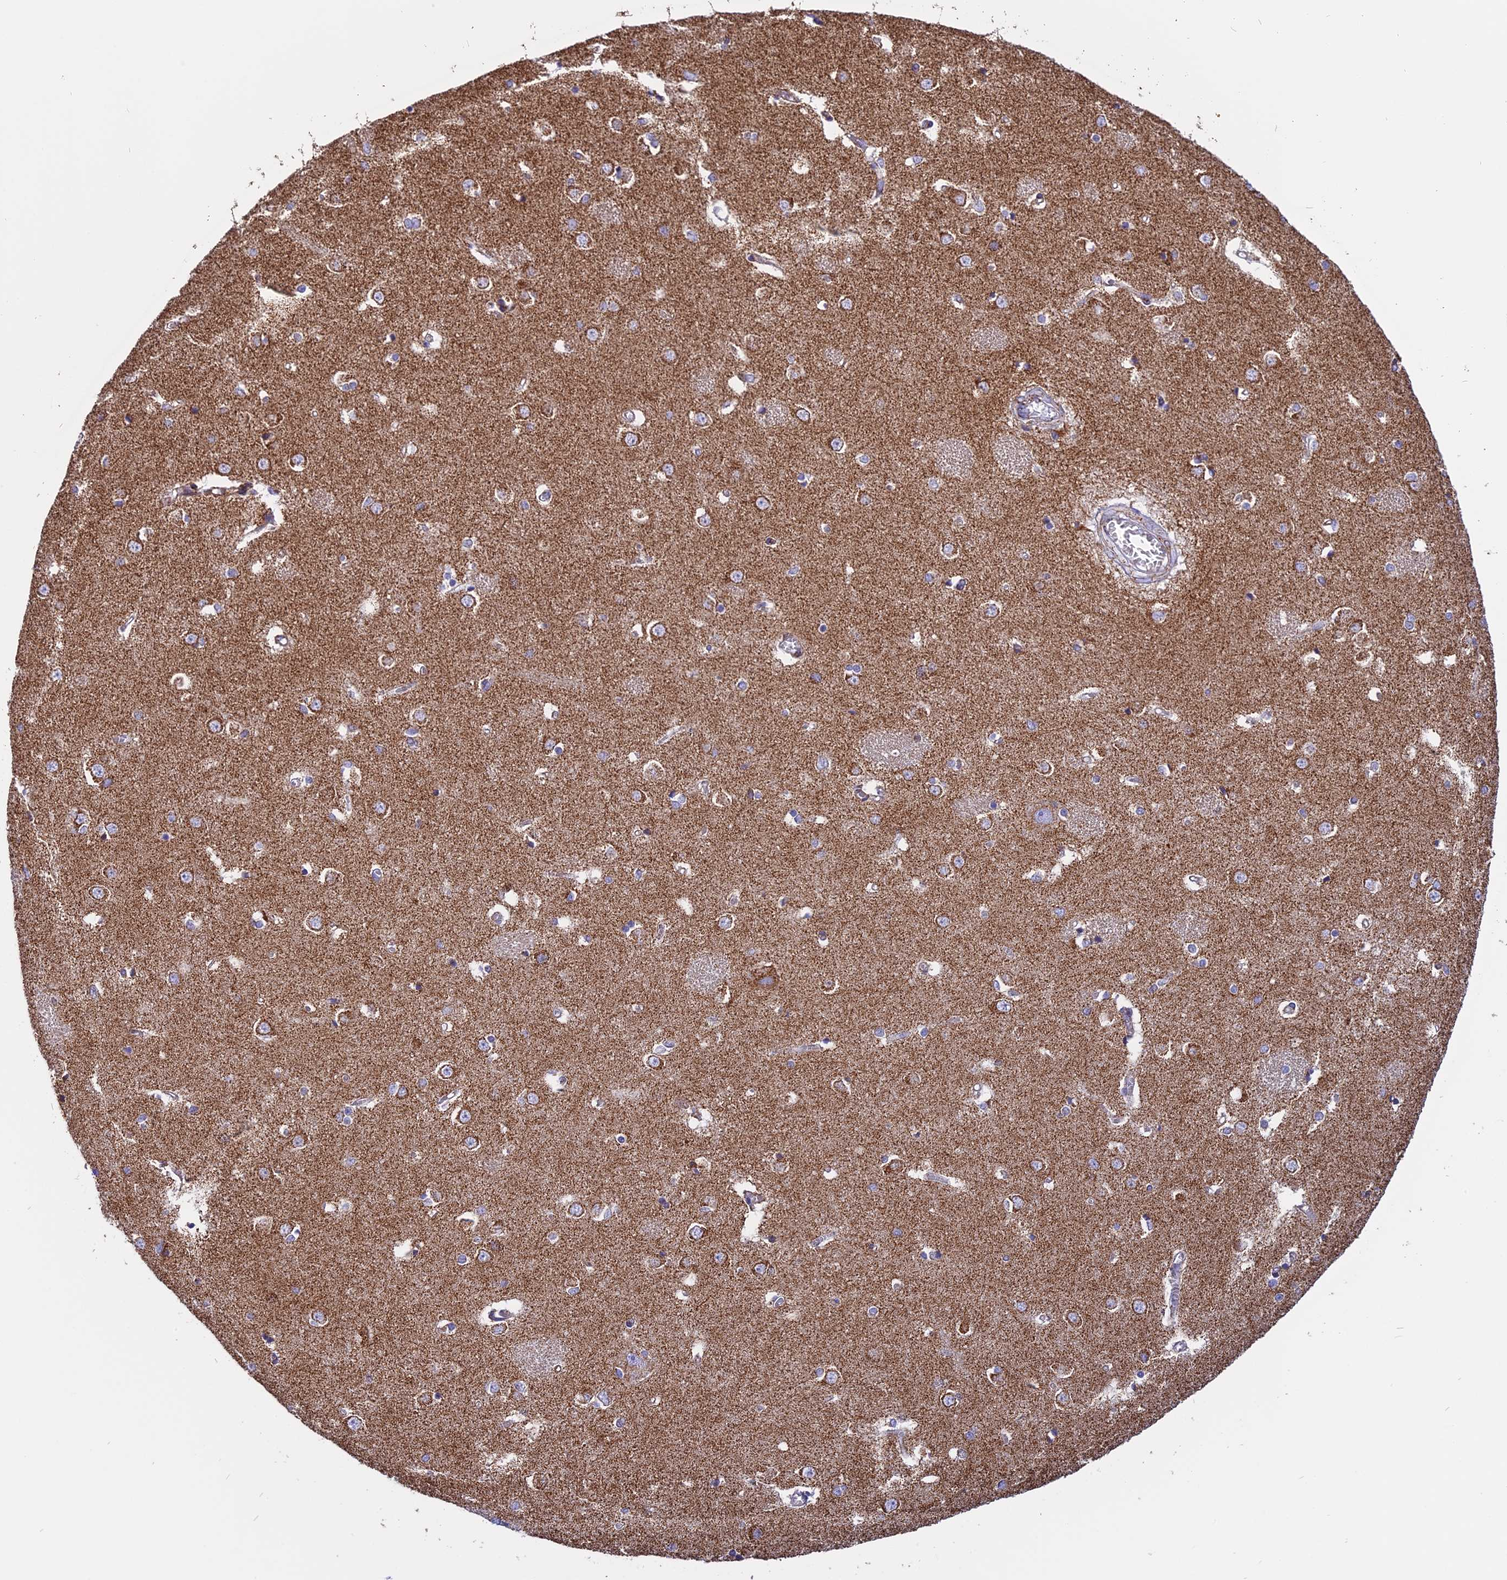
{"staining": {"intensity": "moderate", "quantity": "<25%", "location": "cytoplasmic/membranous"}, "tissue": "caudate", "cell_type": "Glial cells", "image_type": "normal", "snomed": [{"axis": "morphology", "description": "Normal tissue, NOS"}, {"axis": "topography", "description": "Lateral ventricle wall"}], "caption": "This image reveals IHC staining of unremarkable human caudate, with low moderate cytoplasmic/membranous positivity in about <25% of glial cells.", "gene": "KCNG1", "patient": {"sex": "male", "age": 37}}